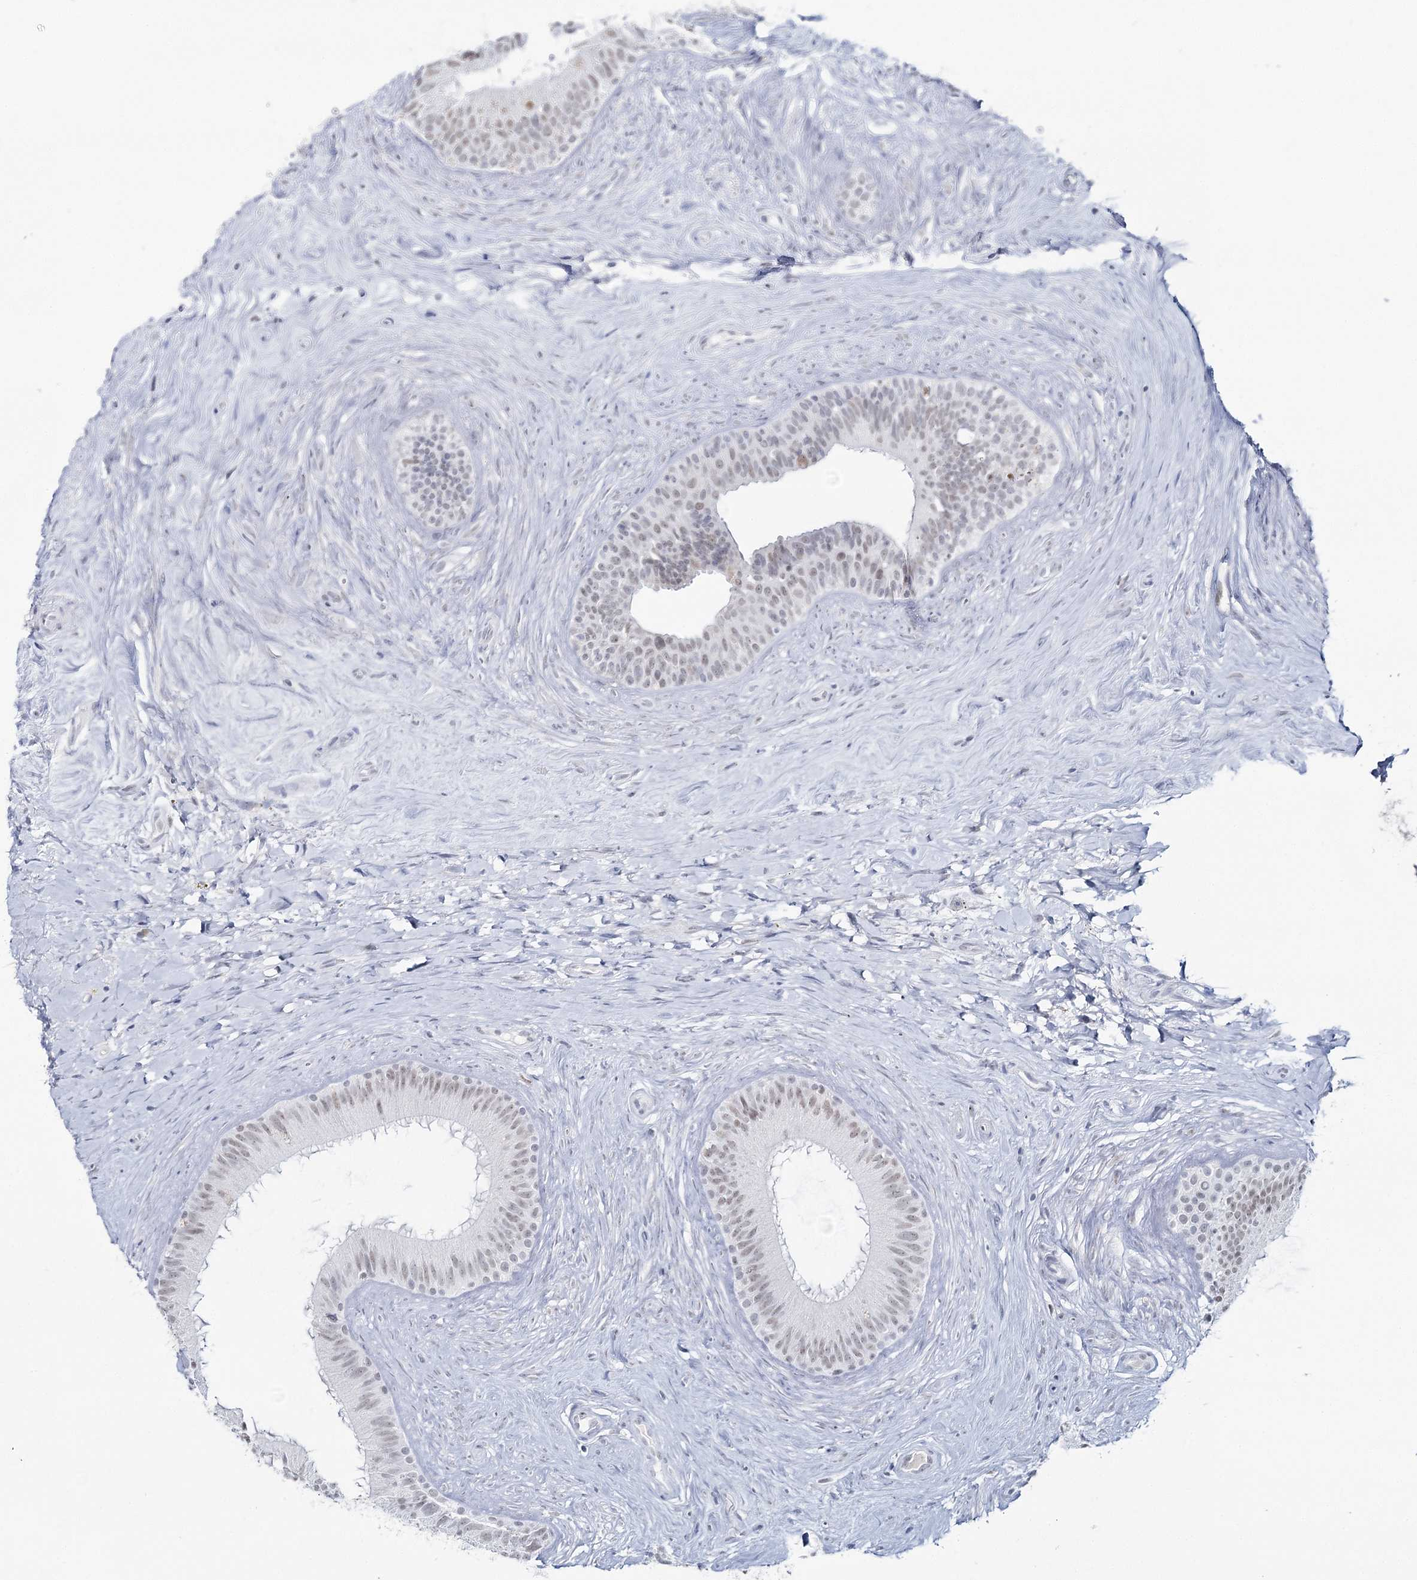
{"staining": {"intensity": "weak", "quantity": "25%-75%", "location": "nuclear"}, "tissue": "epididymis", "cell_type": "Glandular cells", "image_type": "normal", "snomed": [{"axis": "morphology", "description": "Normal tissue, NOS"}, {"axis": "topography", "description": "Epididymis"}], "caption": "The histopathology image demonstrates staining of unremarkable epididymis, revealing weak nuclear protein positivity (brown color) within glandular cells.", "gene": "ZC3H8", "patient": {"sex": "male", "age": 84}}